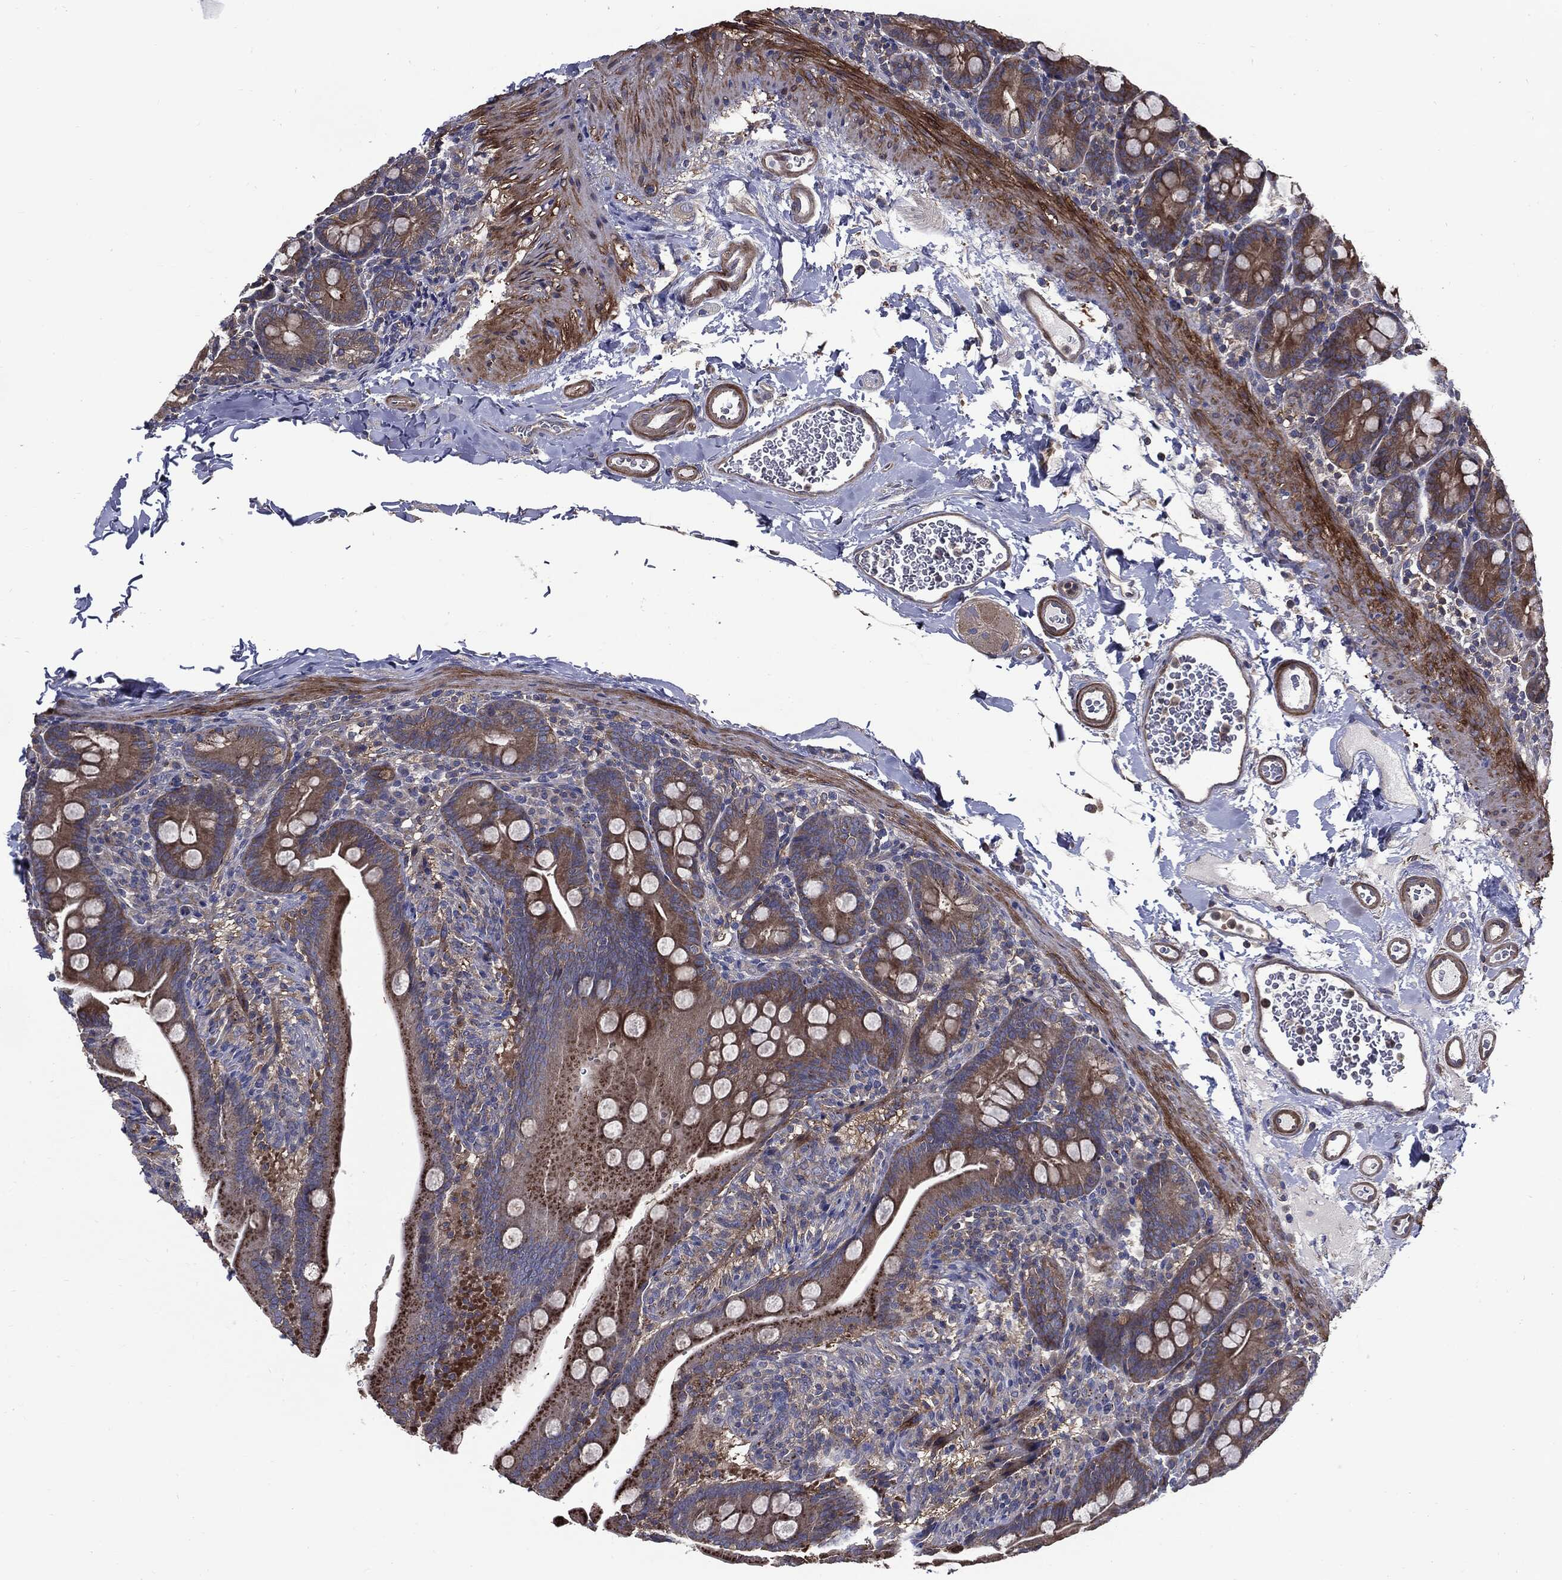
{"staining": {"intensity": "moderate", "quantity": "25%-75%", "location": "cytoplasmic/membranous"}, "tissue": "small intestine", "cell_type": "Glandular cells", "image_type": "normal", "snomed": [{"axis": "morphology", "description": "Normal tissue, NOS"}, {"axis": "topography", "description": "Small intestine"}], "caption": "Immunohistochemistry (IHC) staining of unremarkable small intestine, which exhibits medium levels of moderate cytoplasmic/membranous staining in approximately 25%-75% of glandular cells indicating moderate cytoplasmic/membranous protein positivity. The staining was performed using DAB (3,3'-diaminobenzidine) (brown) for protein detection and nuclei were counterstained in hematoxylin (blue).", "gene": "PDCD6IP", "patient": {"sex": "female", "age": 44}}